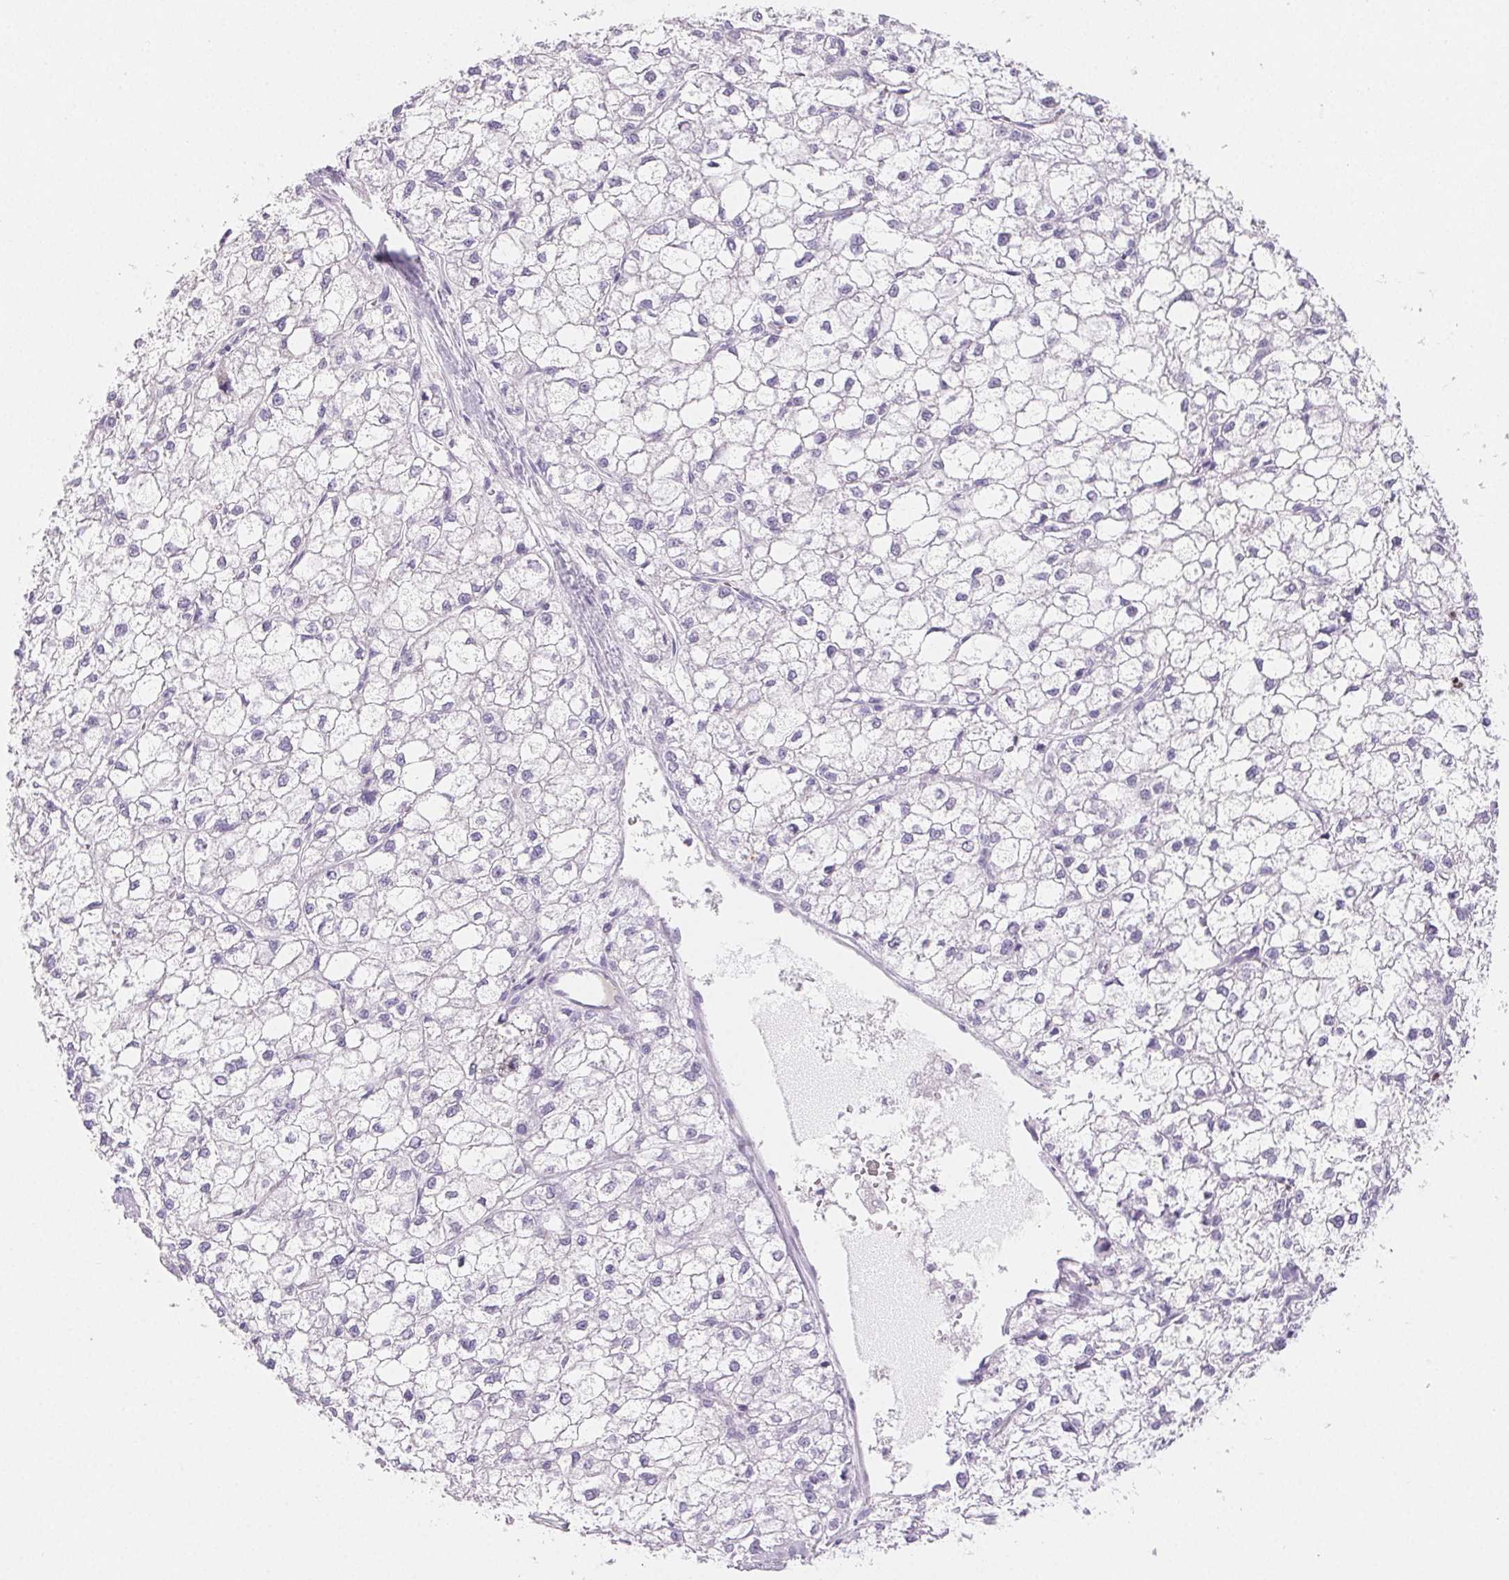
{"staining": {"intensity": "negative", "quantity": "none", "location": "none"}, "tissue": "liver cancer", "cell_type": "Tumor cells", "image_type": "cancer", "snomed": [{"axis": "morphology", "description": "Carcinoma, Hepatocellular, NOS"}, {"axis": "topography", "description": "Liver"}], "caption": "An image of human liver hepatocellular carcinoma is negative for staining in tumor cells.", "gene": "PADI4", "patient": {"sex": "female", "age": 43}}